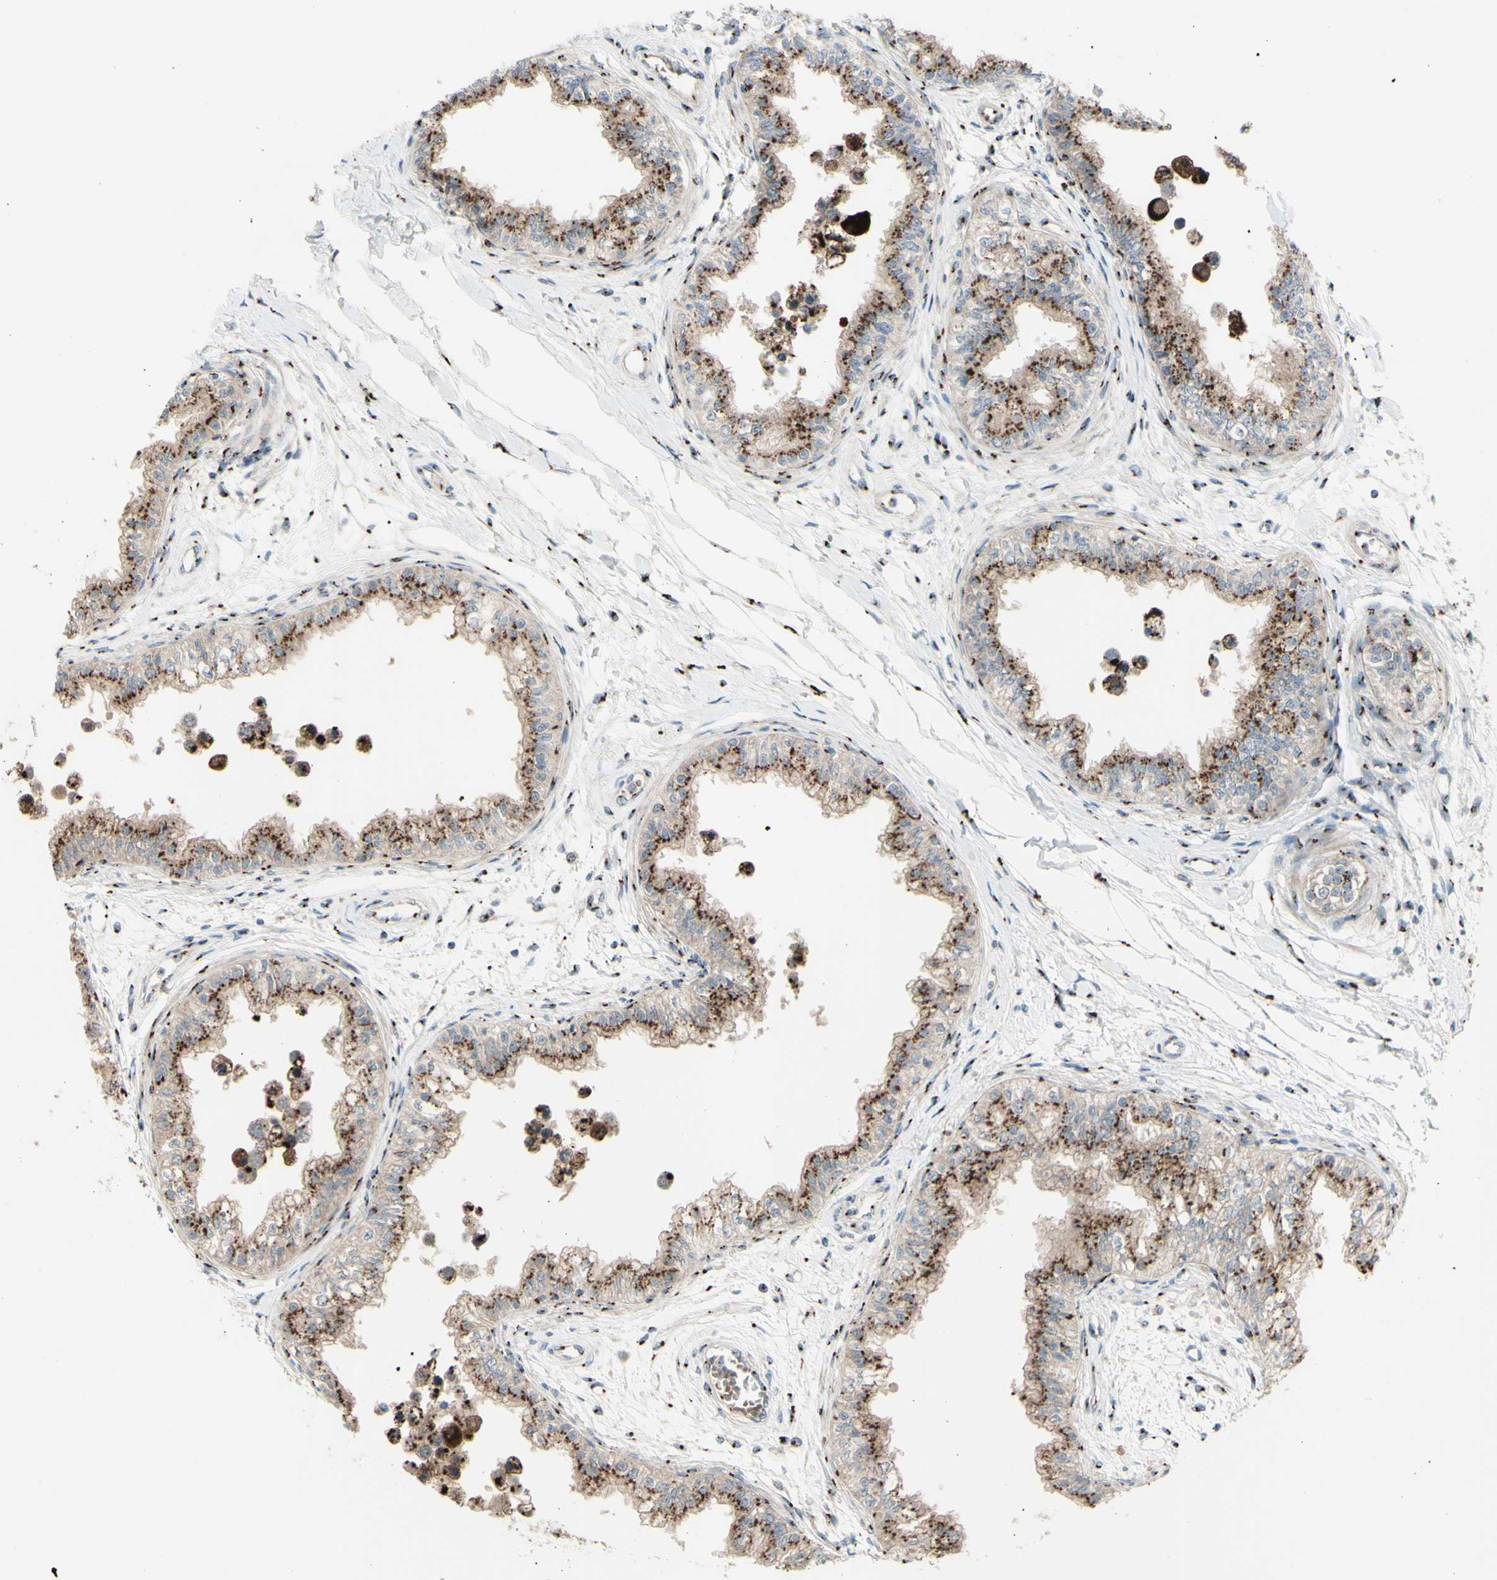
{"staining": {"intensity": "weak", "quantity": ">75%", "location": "cytoplasmic/membranous"}, "tissue": "epididymis", "cell_type": "Glandular cells", "image_type": "normal", "snomed": [{"axis": "morphology", "description": "Normal tissue, NOS"}, {"axis": "morphology", "description": "Adenocarcinoma, metastatic, NOS"}, {"axis": "topography", "description": "Testis"}, {"axis": "topography", "description": "Epididymis"}], "caption": "A brown stain highlights weak cytoplasmic/membranous positivity of a protein in glandular cells of normal epididymis. Immunohistochemistry (ihc) stains the protein in brown and the nuclei are stained blue.", "gene": "BPNT2", "patient": {"sex": "male", "age": 26}}